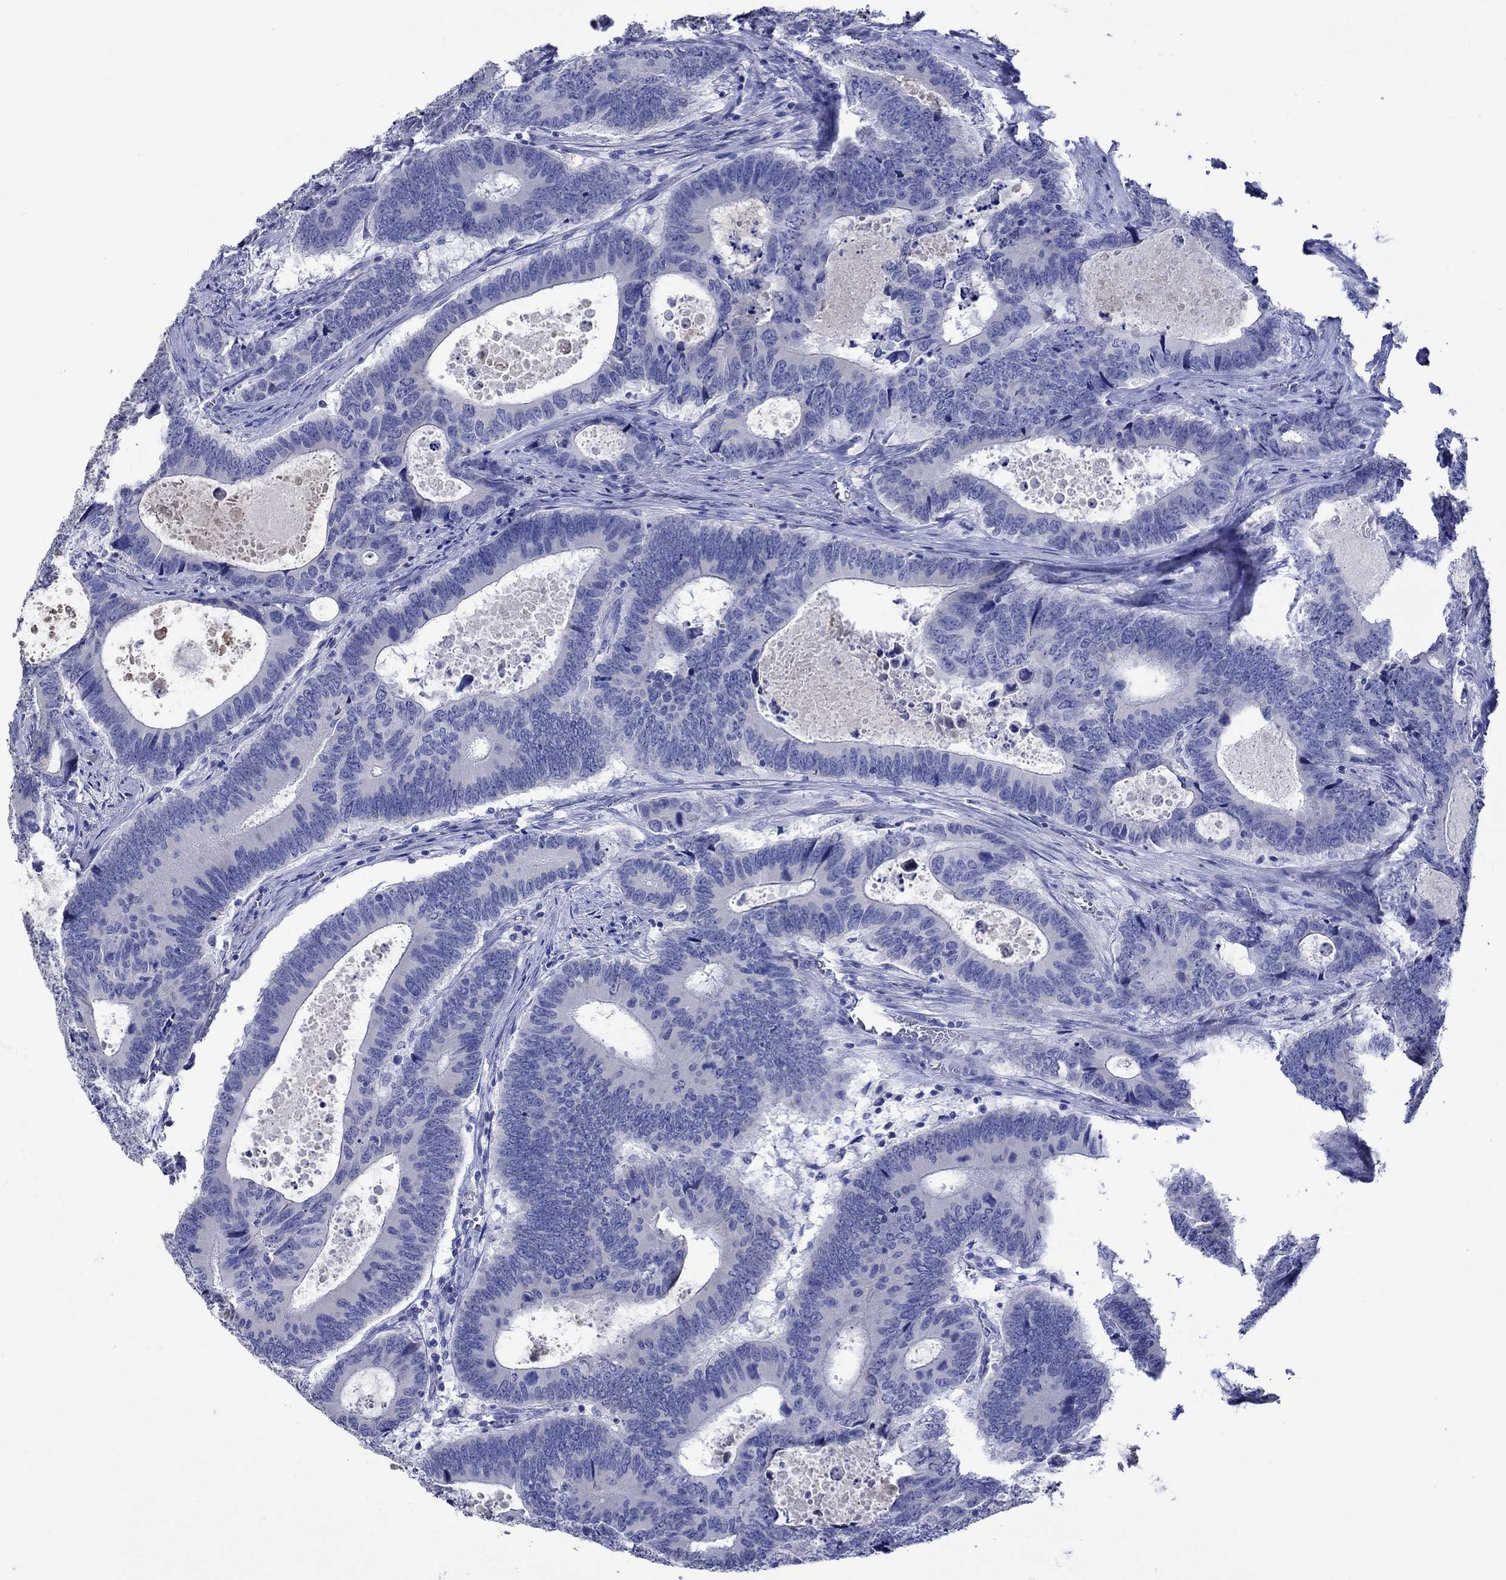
{"staining": {"intensity": "negative", "quantity": "none", "location": "none"}, "tissue": "colorectal cancer", "cell_type": "Tumor cells", "image_type": "cancer", "snomed": [{"axis": "morphology", "description": "Adenocarcinoma, NOS"}, {"axis": "topography", "description": "Colon"}], "caption": "Human colorectal cancer stained for a protein using immunohistochemistry exhibits no staining in tumor cells.", "gene": "KLHL35", "patient": {"sex": "female", "age": 82}}